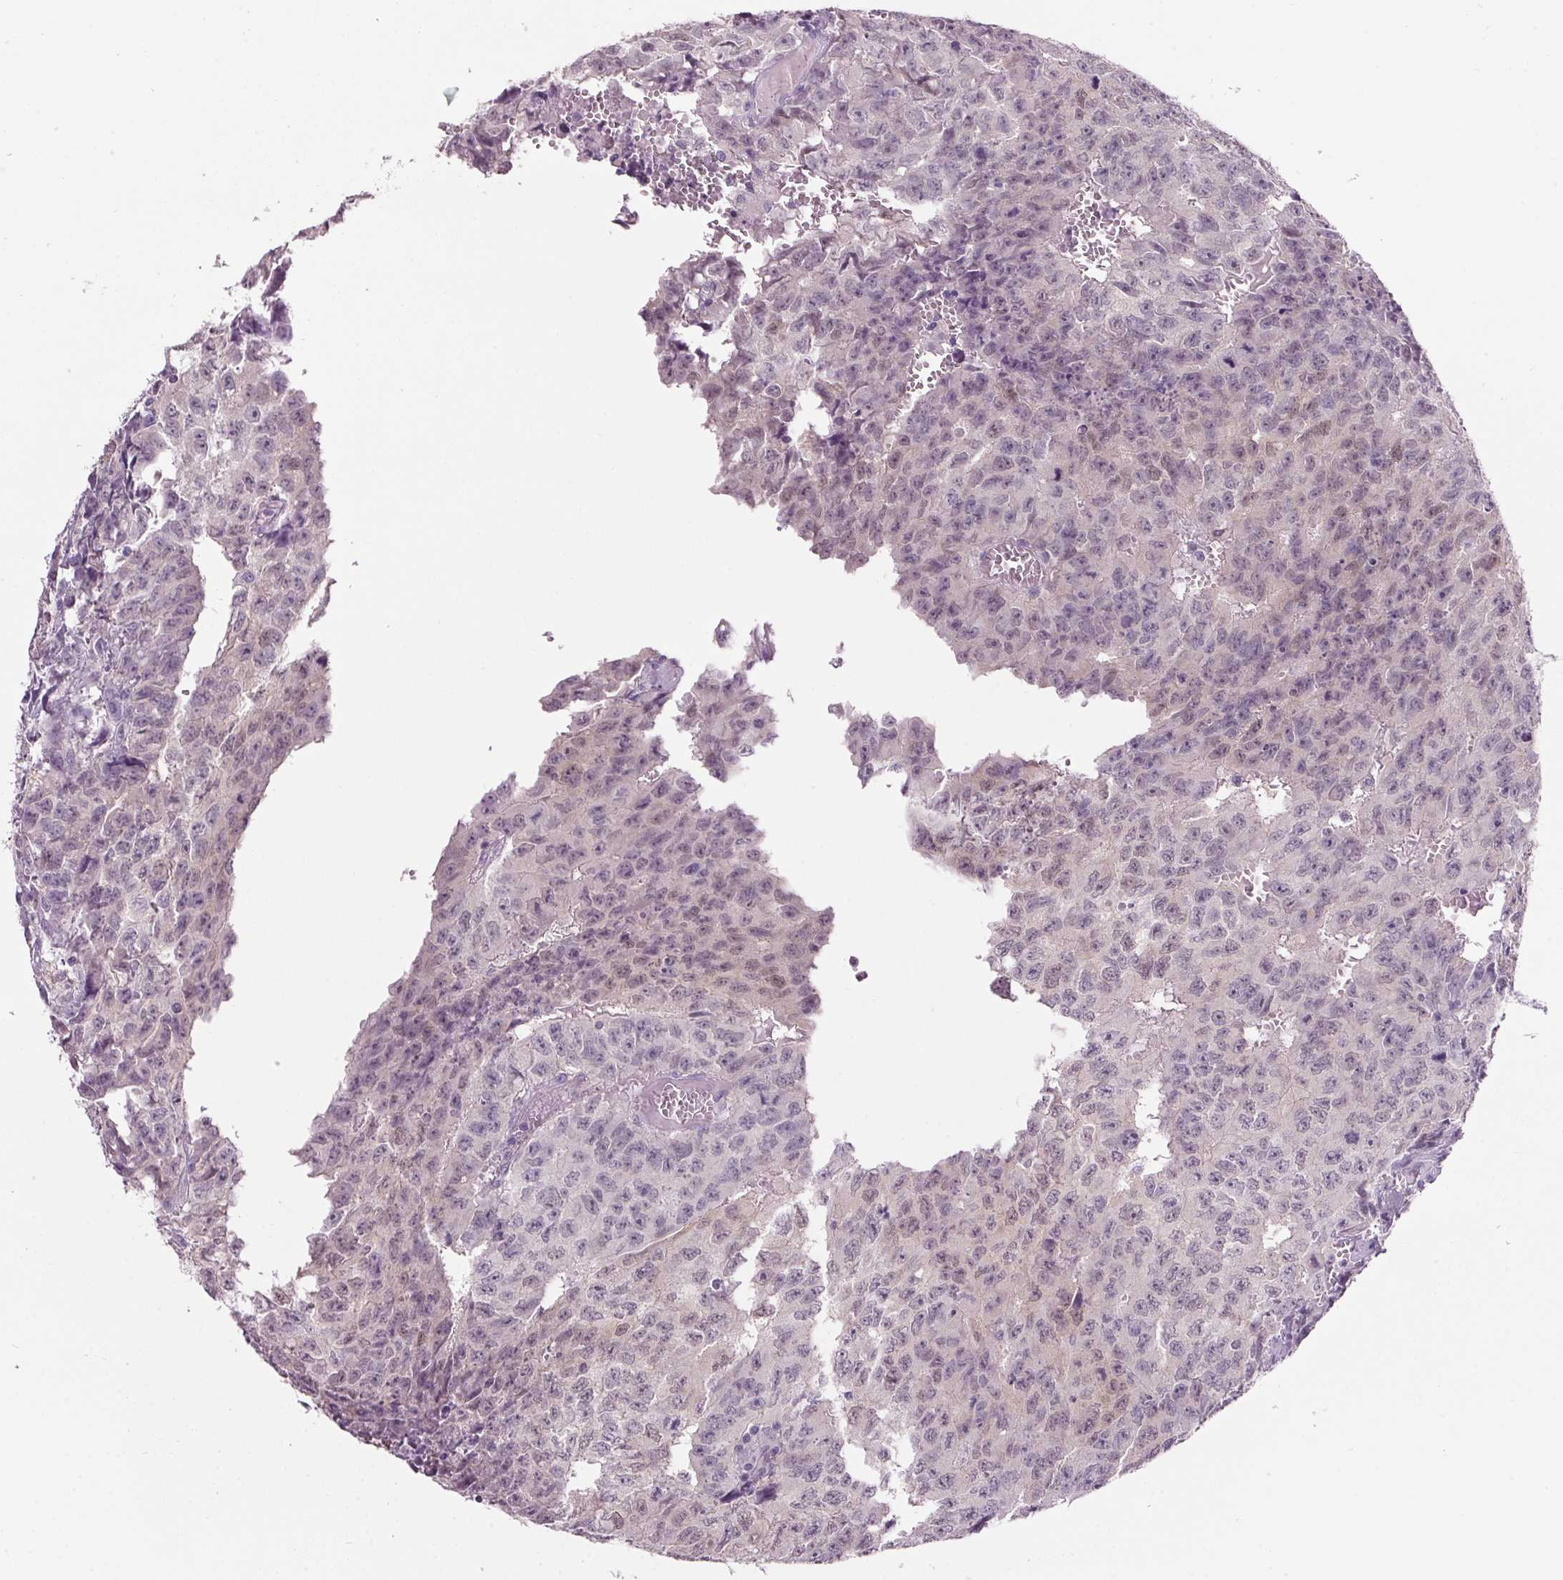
{"staining": {"intensity": "weak", "quantity": "<25%", "location": "cytoplasmic/membranous,nuclear"}, "tissue": "testis cancer", "cell_type": "Tumor cells", "image_type": "cancer", "snomed": [{"axis": "morphology", "description": "Carcinoma, Embryonal, NOS"}, {"axis": "morphology", "description": "Teratoma, malignant, NOS"}, {"axis": "topography", "description": "Testis"}], "caption": "Testis cancer stained for a protein using IHC shows no staining tumor cells.", "gene": "PPP1R1A", "patient": {"sex": "male", "age": 24}}